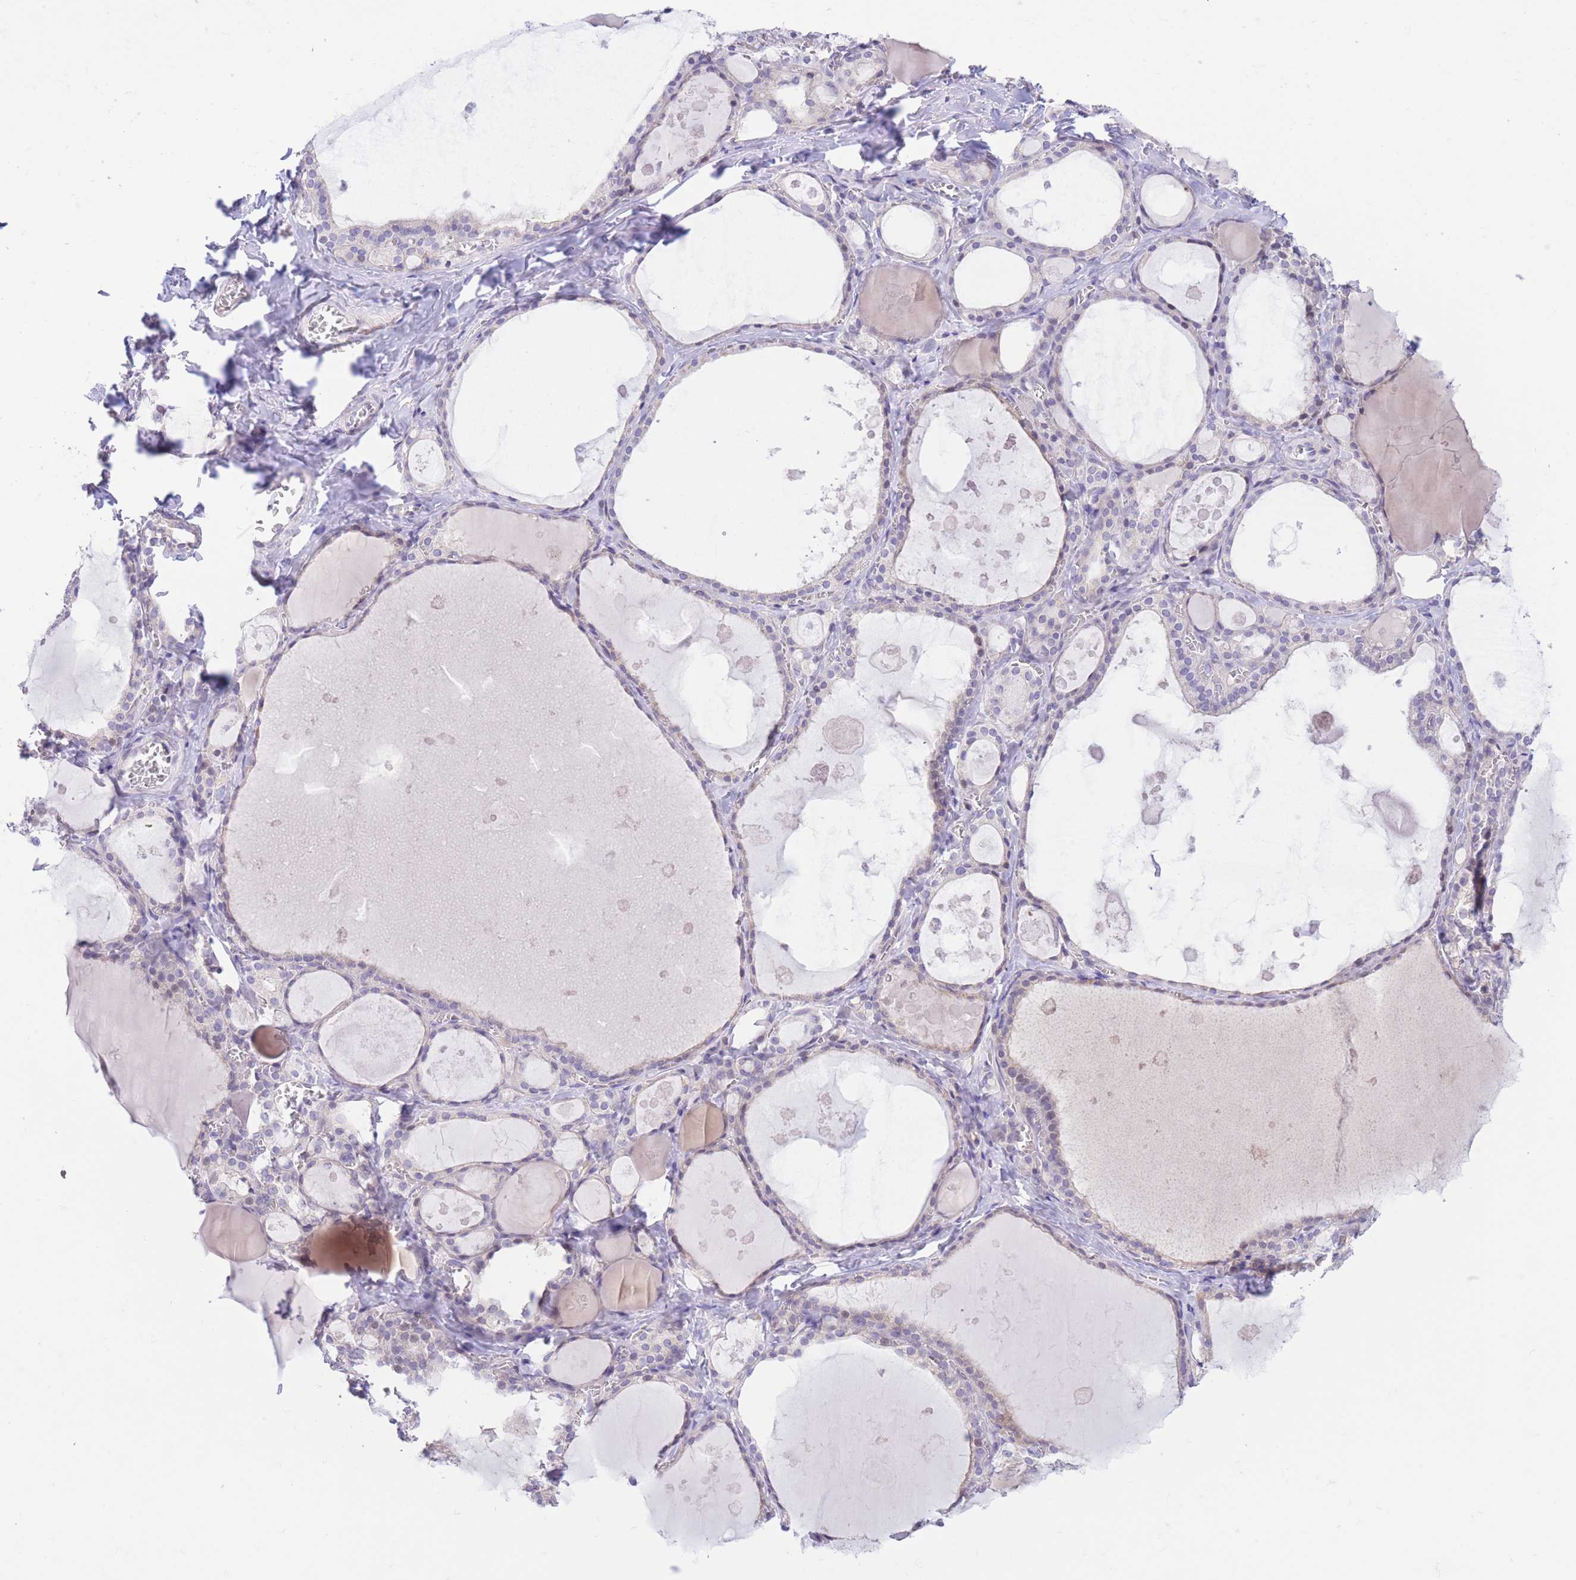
{"staining": {"intensity": "negative", "quantity": "none", "location": "none"}, "tissue": "thyroid gland", "cell_type": "Glandular cells", "image_type": "normal", "snomed": [{"axis": "morphology", "description": "Normal tissue, NOS"}, {"axis": "topography", "description": "Thyroid gland"}], "caption": "Immunohistochemical staining of benign human thyroid gland shows no significant positivity in glandular cells. (Brightfield microscopy of DAB (3,3'-diaminobenzidine) immunohistochemistry at high magnification).", "gene": "RPL39L", "patient": {"sex": "male", "age": 56}}